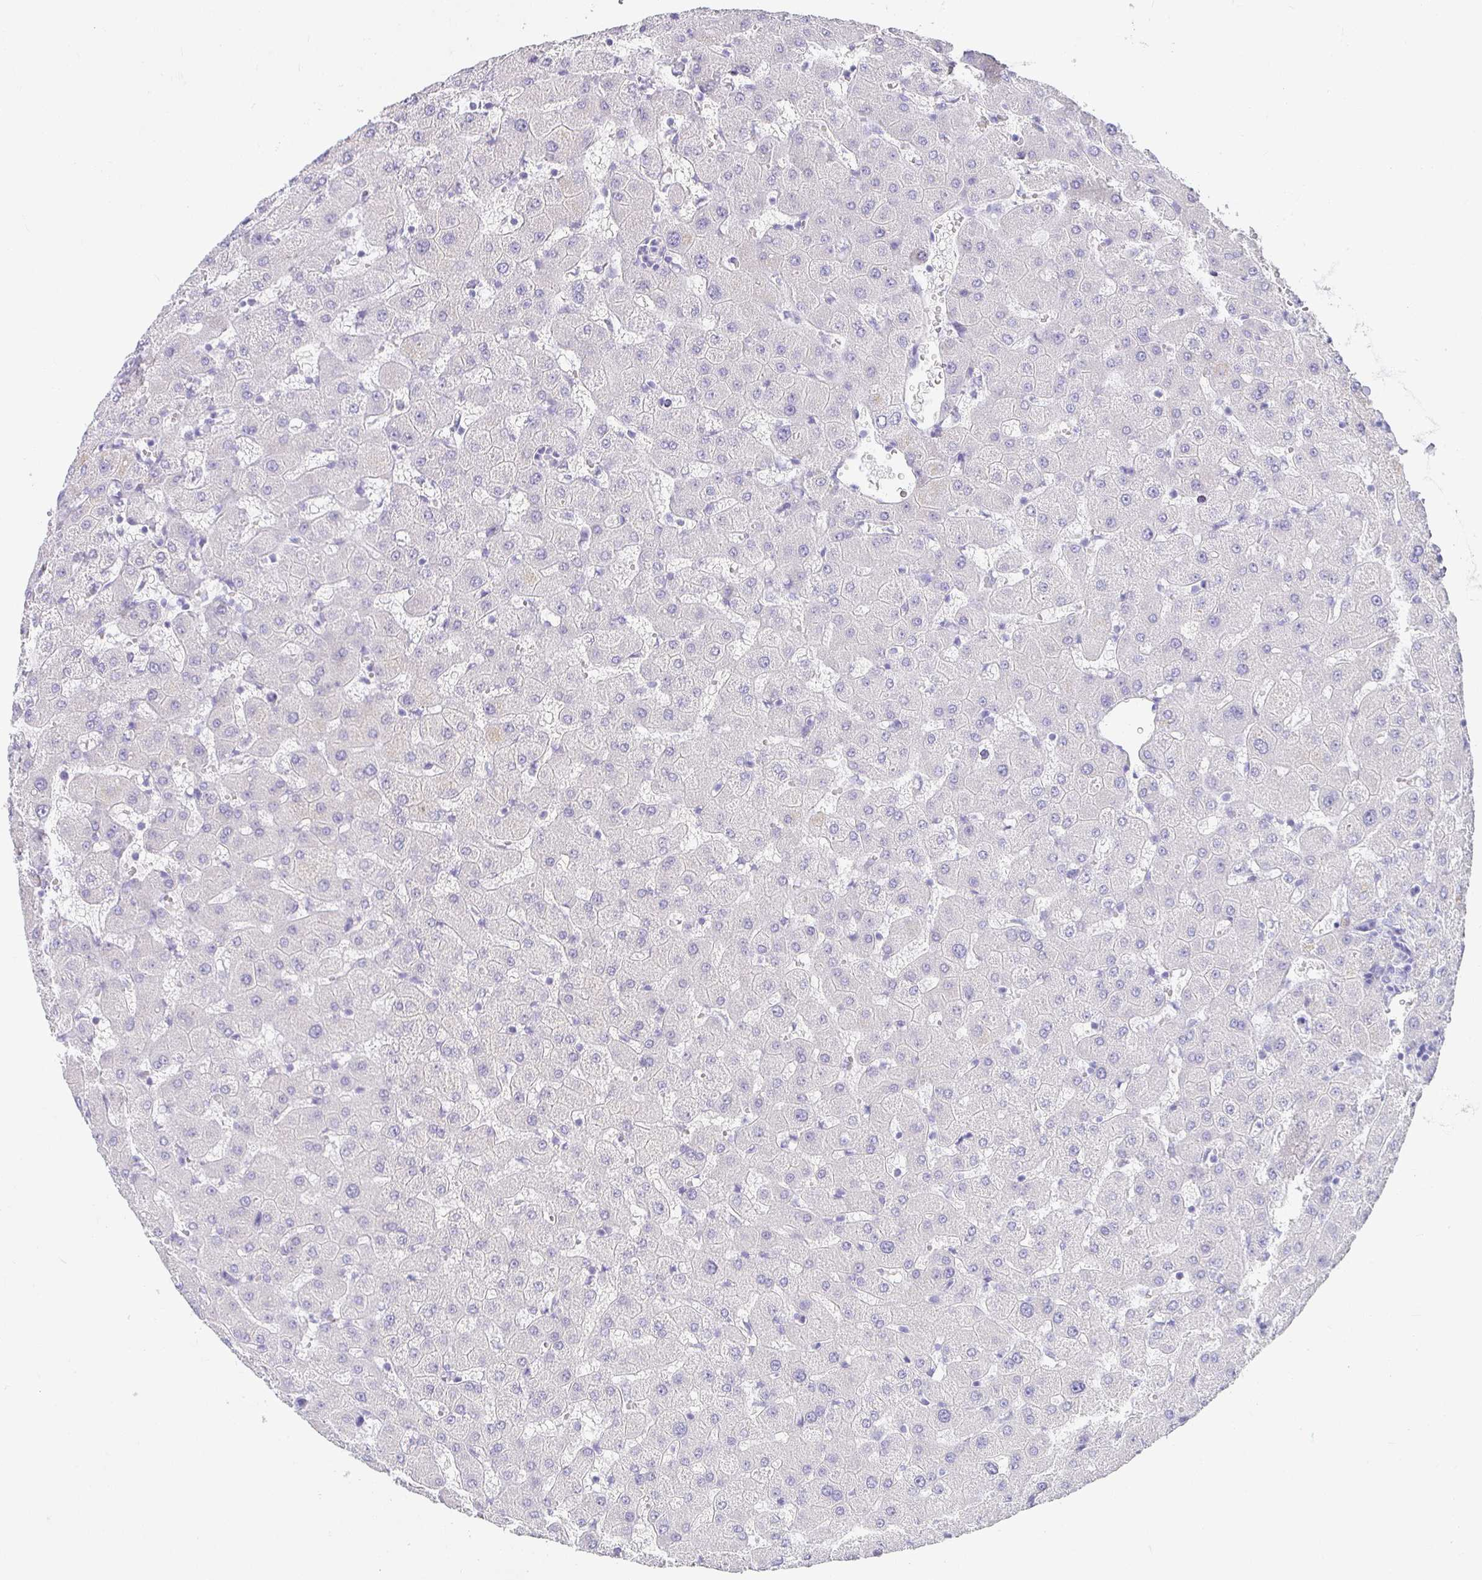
{"staining": {"intensity": "negative", "quantity": "none", "location": "none"}, "tissue": "liver", "cell_type": "Cholangiocytes", "image_type": "normal", "snomed": [{"axis": "morphology", "description": "Normal tissue, NOS"}, {"axis": "topography", "description": "Liver"}], "caption": "IHC histopathology image of unremarkable liver stained for a protein (brown), which exhibits no staining in cholangiocytes.", "gene": "CHAT", "patient": {"sex": "female", "age": 63}}